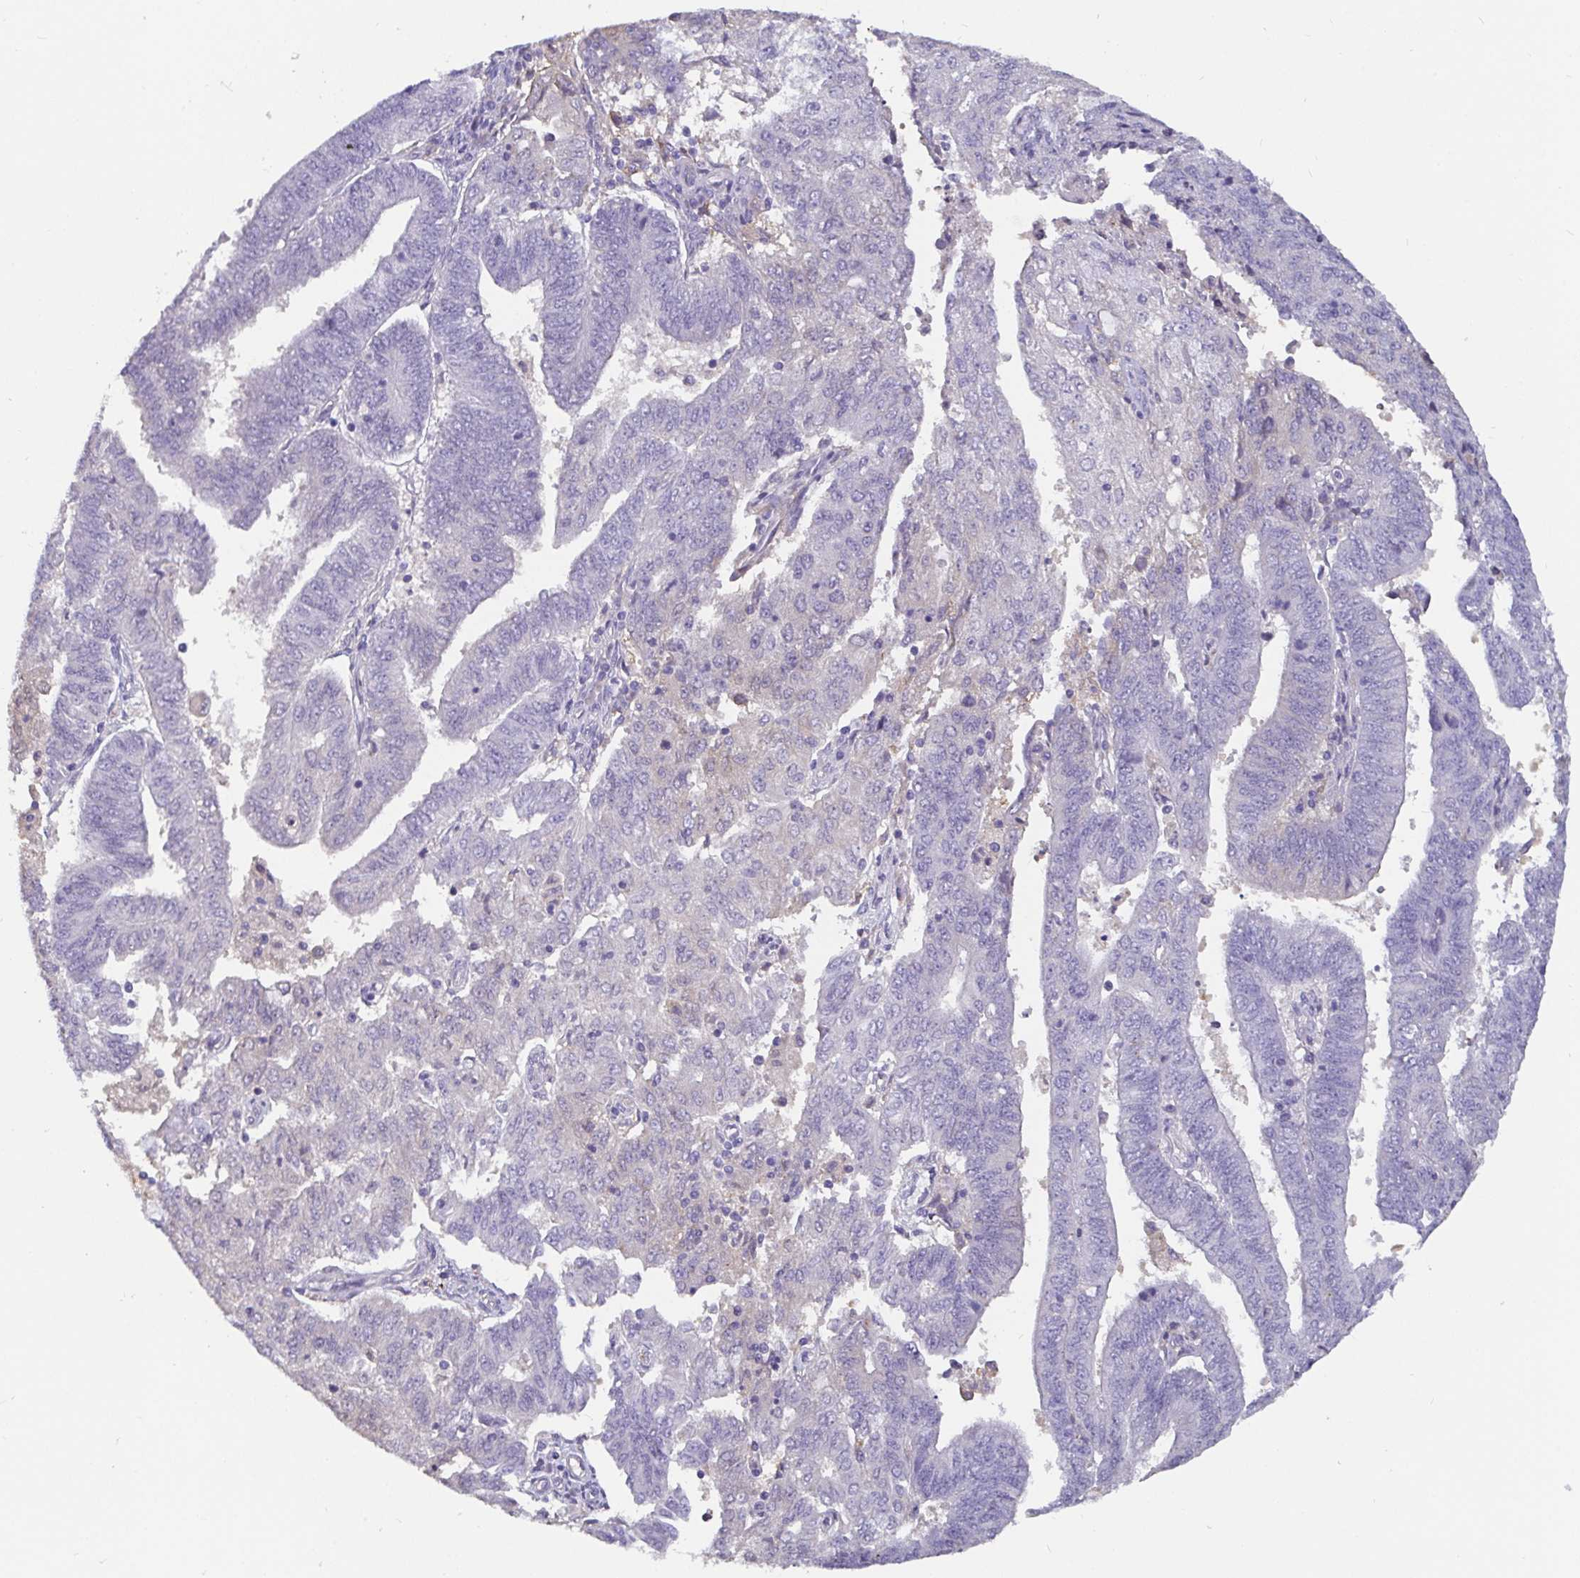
{"staining": {"intensity": "negative", "quantity": "none", "location": "none"}, "tissue": "endometrial cancer", "cell_type": "Tumor cells", "image_type": "cancer", "snomed": [{"axis": "morphology", "description": "Adenocarcinoma, NOS"}, {"axis": "topography", "description": "Endometrium"}], "caption": "Immunohistochemistry (IHC) image of neoplastic tissue: human adenocarcinoma (endometrial) stained with DAB (3,3'-diaminobenzidine) shows no significant protein staining in tumor cells. (Immunohistochemistry (IHC), brightfield microscopy, high magnification).", "gene": "ADAMTS6", "patient": {"sex": "female", "age": 82}}